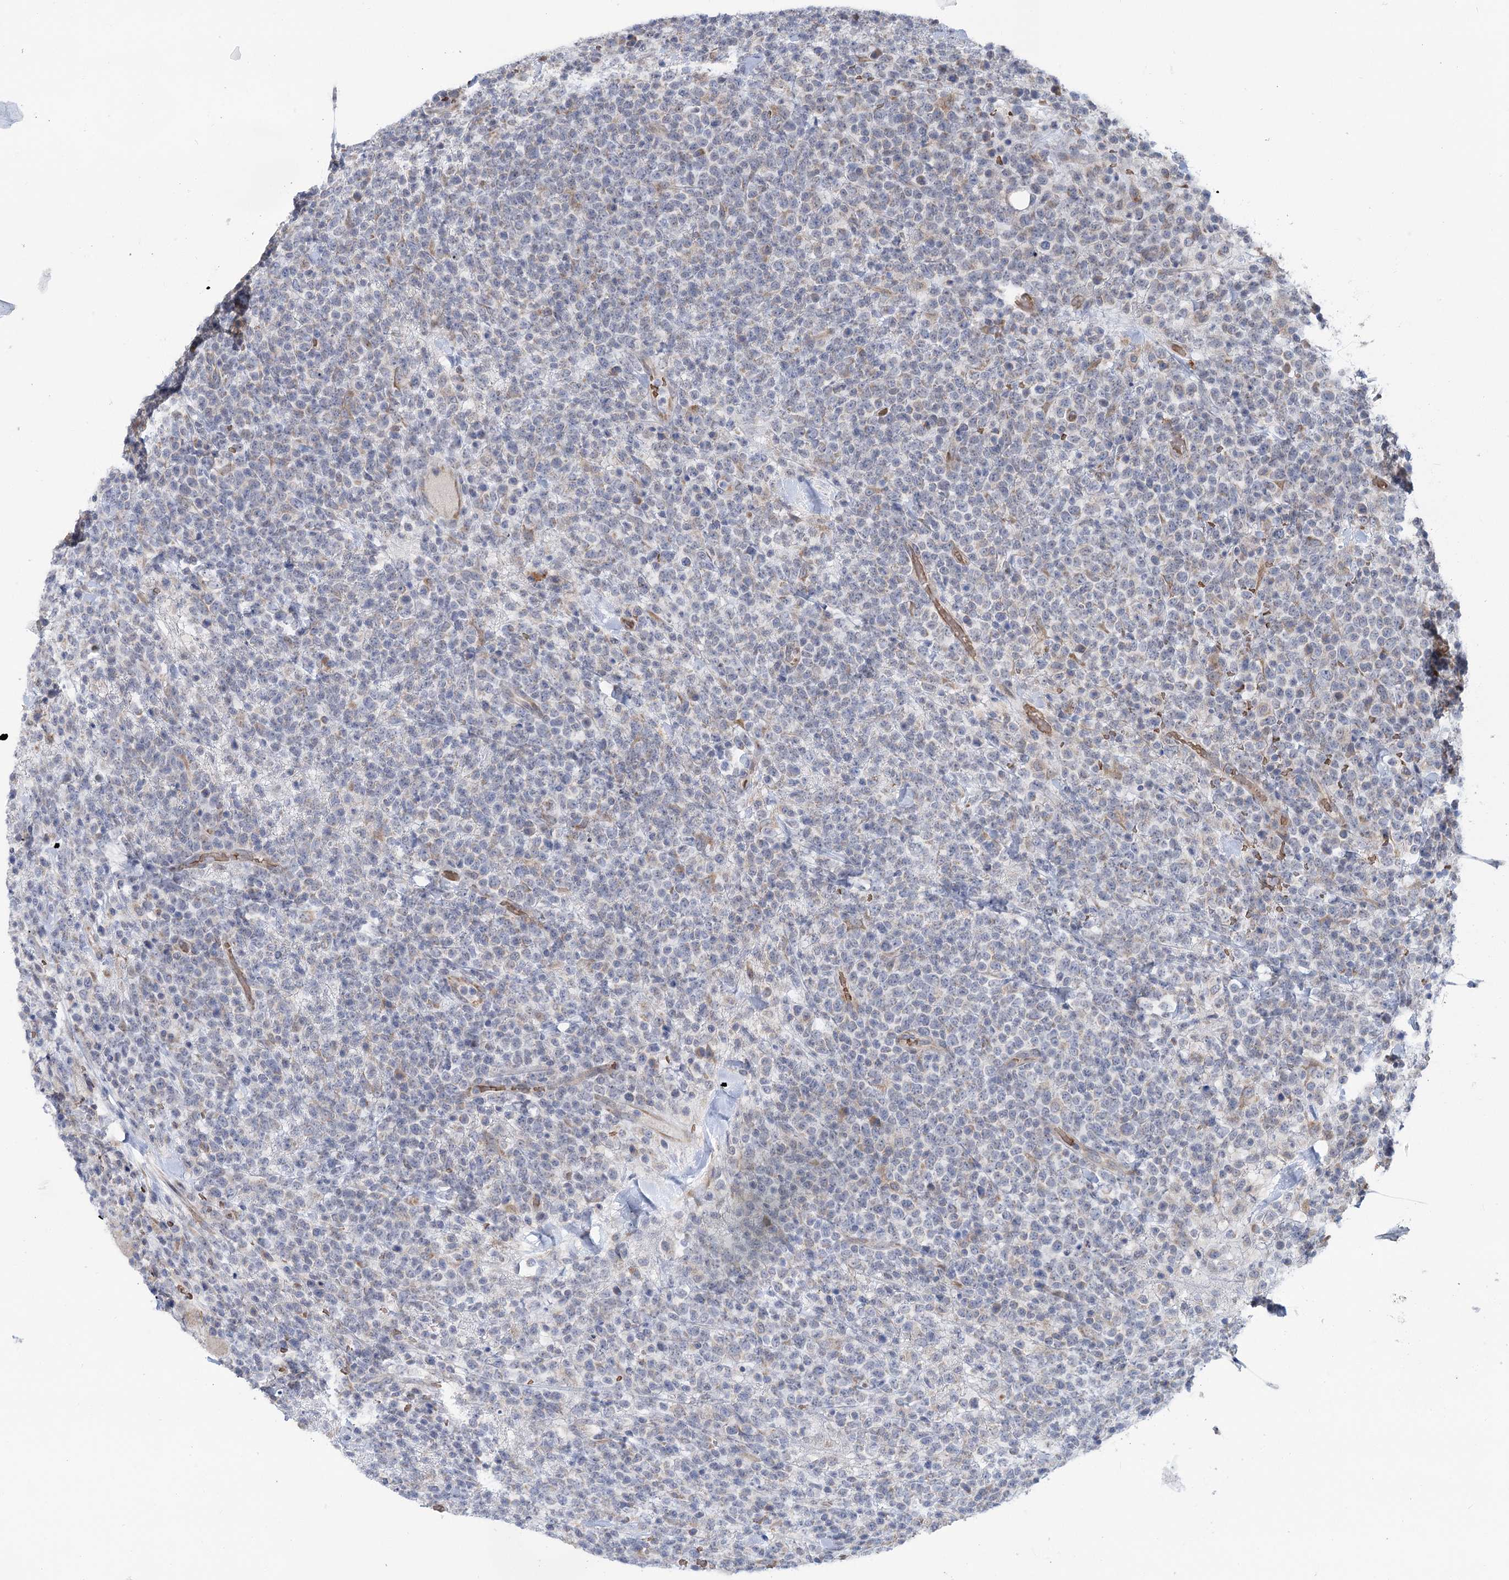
{"staining": {"intensity": "negative", "quantity": "none", "location": "none"}, "tissue": "lymphoma", "cell_type": "Tumor cells", "image_type": "cancer", "snomed": [{"axis": "morphology", "description": "Malignant lymphoma, non-Hodgkin's type, High grade"}, {"axis": "topography", "description": "Colon"}], "caption": "Malignant lymphoma, non-Hodgkin's type (high-grade) was stained to show a protein in brown. There is no significant expression in tumor cells.", "gene": "CIB4", "patient": {"sex": "female", "age": 53}}